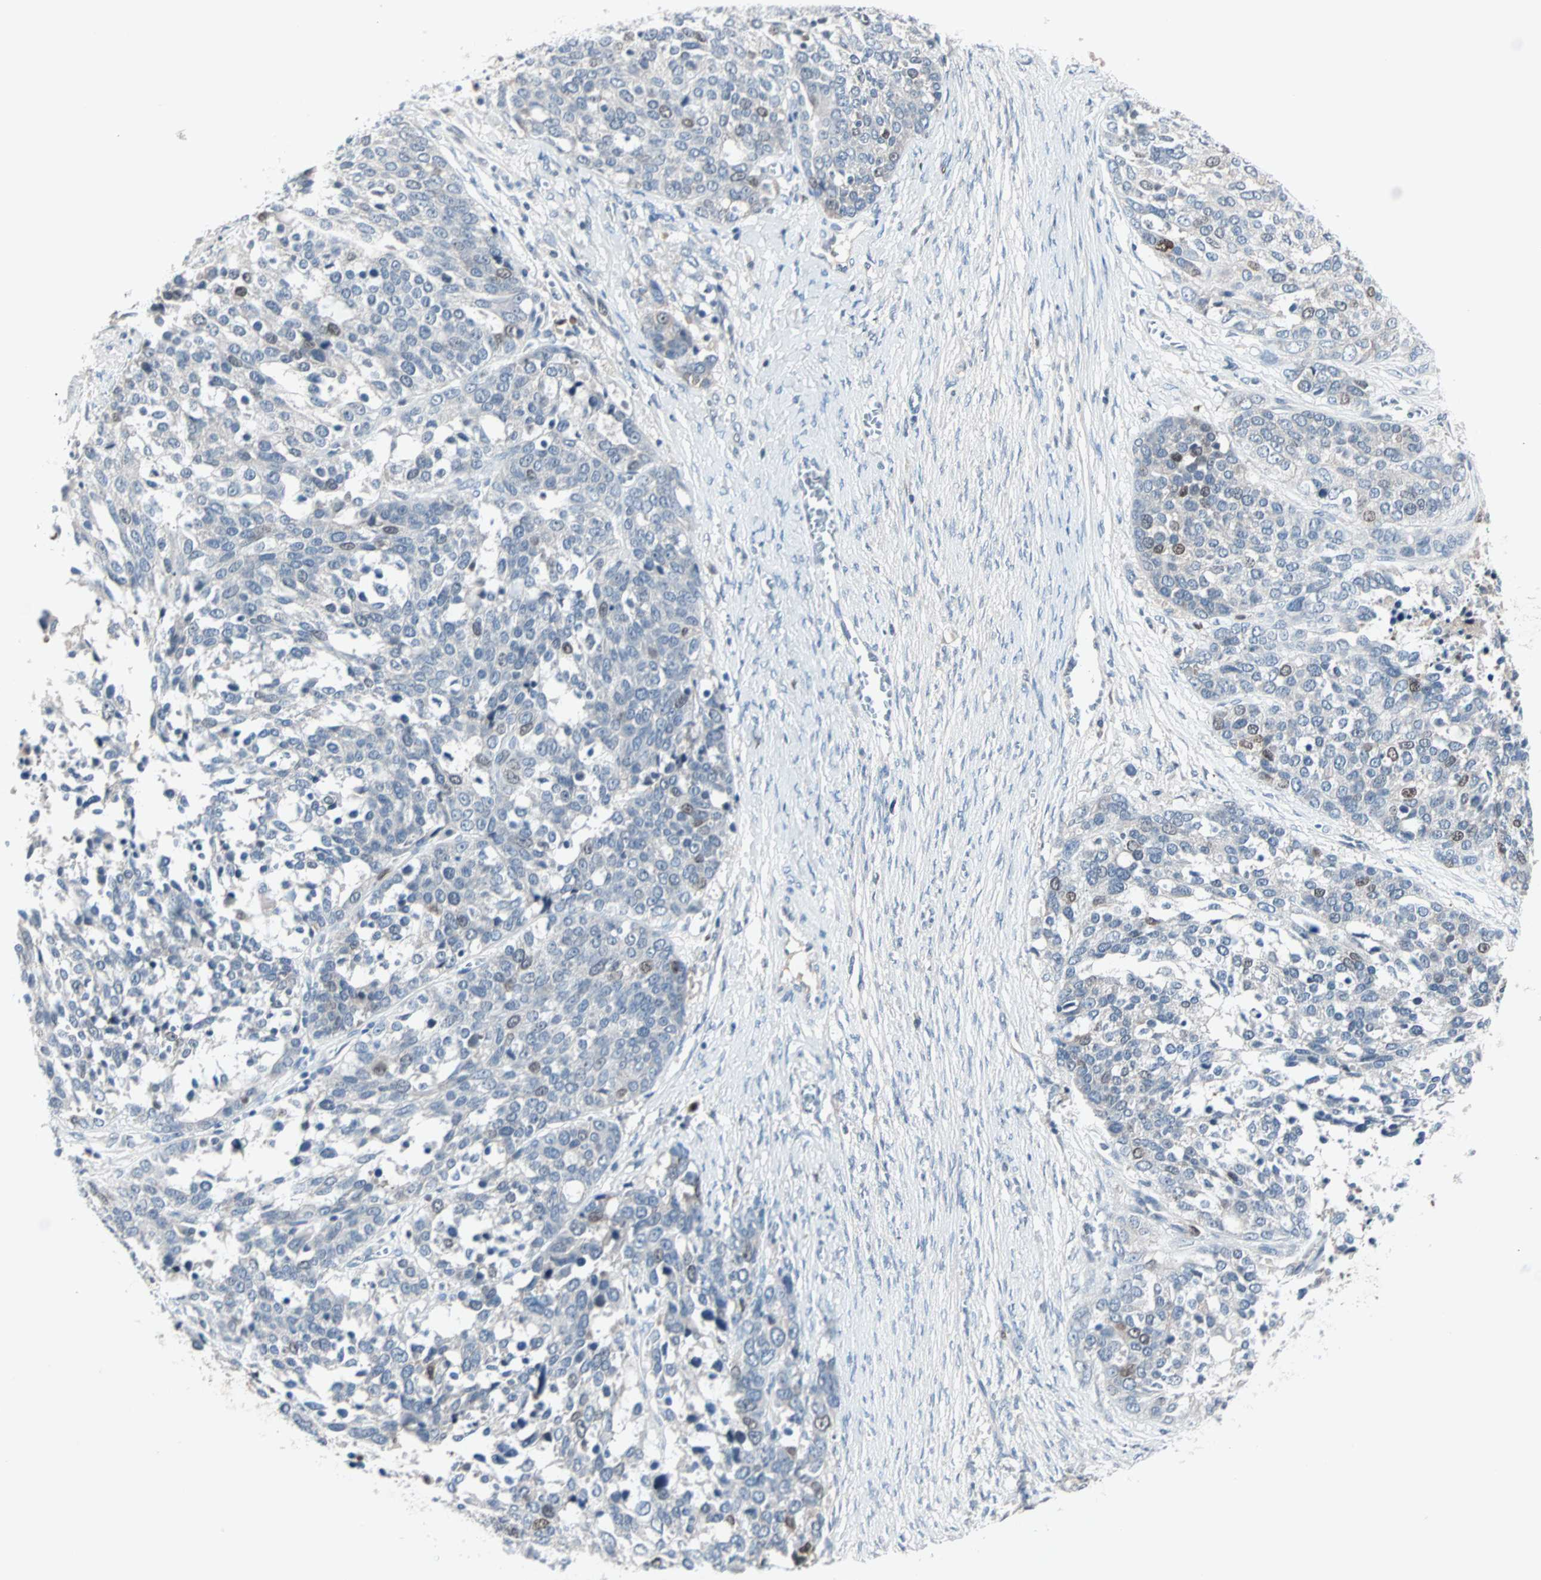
{"staining": {"intensity": "moderate", "quantity": "<25%", "location": "nuclear"}, "tissue": "ovarian cancer", "cell_type": "Tumor cells", "image_type": "cancer", "snomed": [{"axis": "morphology", "description": "Cystadenocarcinoma, serous, NOS"}, {"axis": "topography", "description": "Ovary"}], "caption": "This is an image of immunohistochemistry staining of ovarian cancer (serous cystadenocarcinoma), which shows moderate staining in the nuclear of tumor cells.", "gene": "CCNE2", "patient": {"sex": "female", "age": 44}}